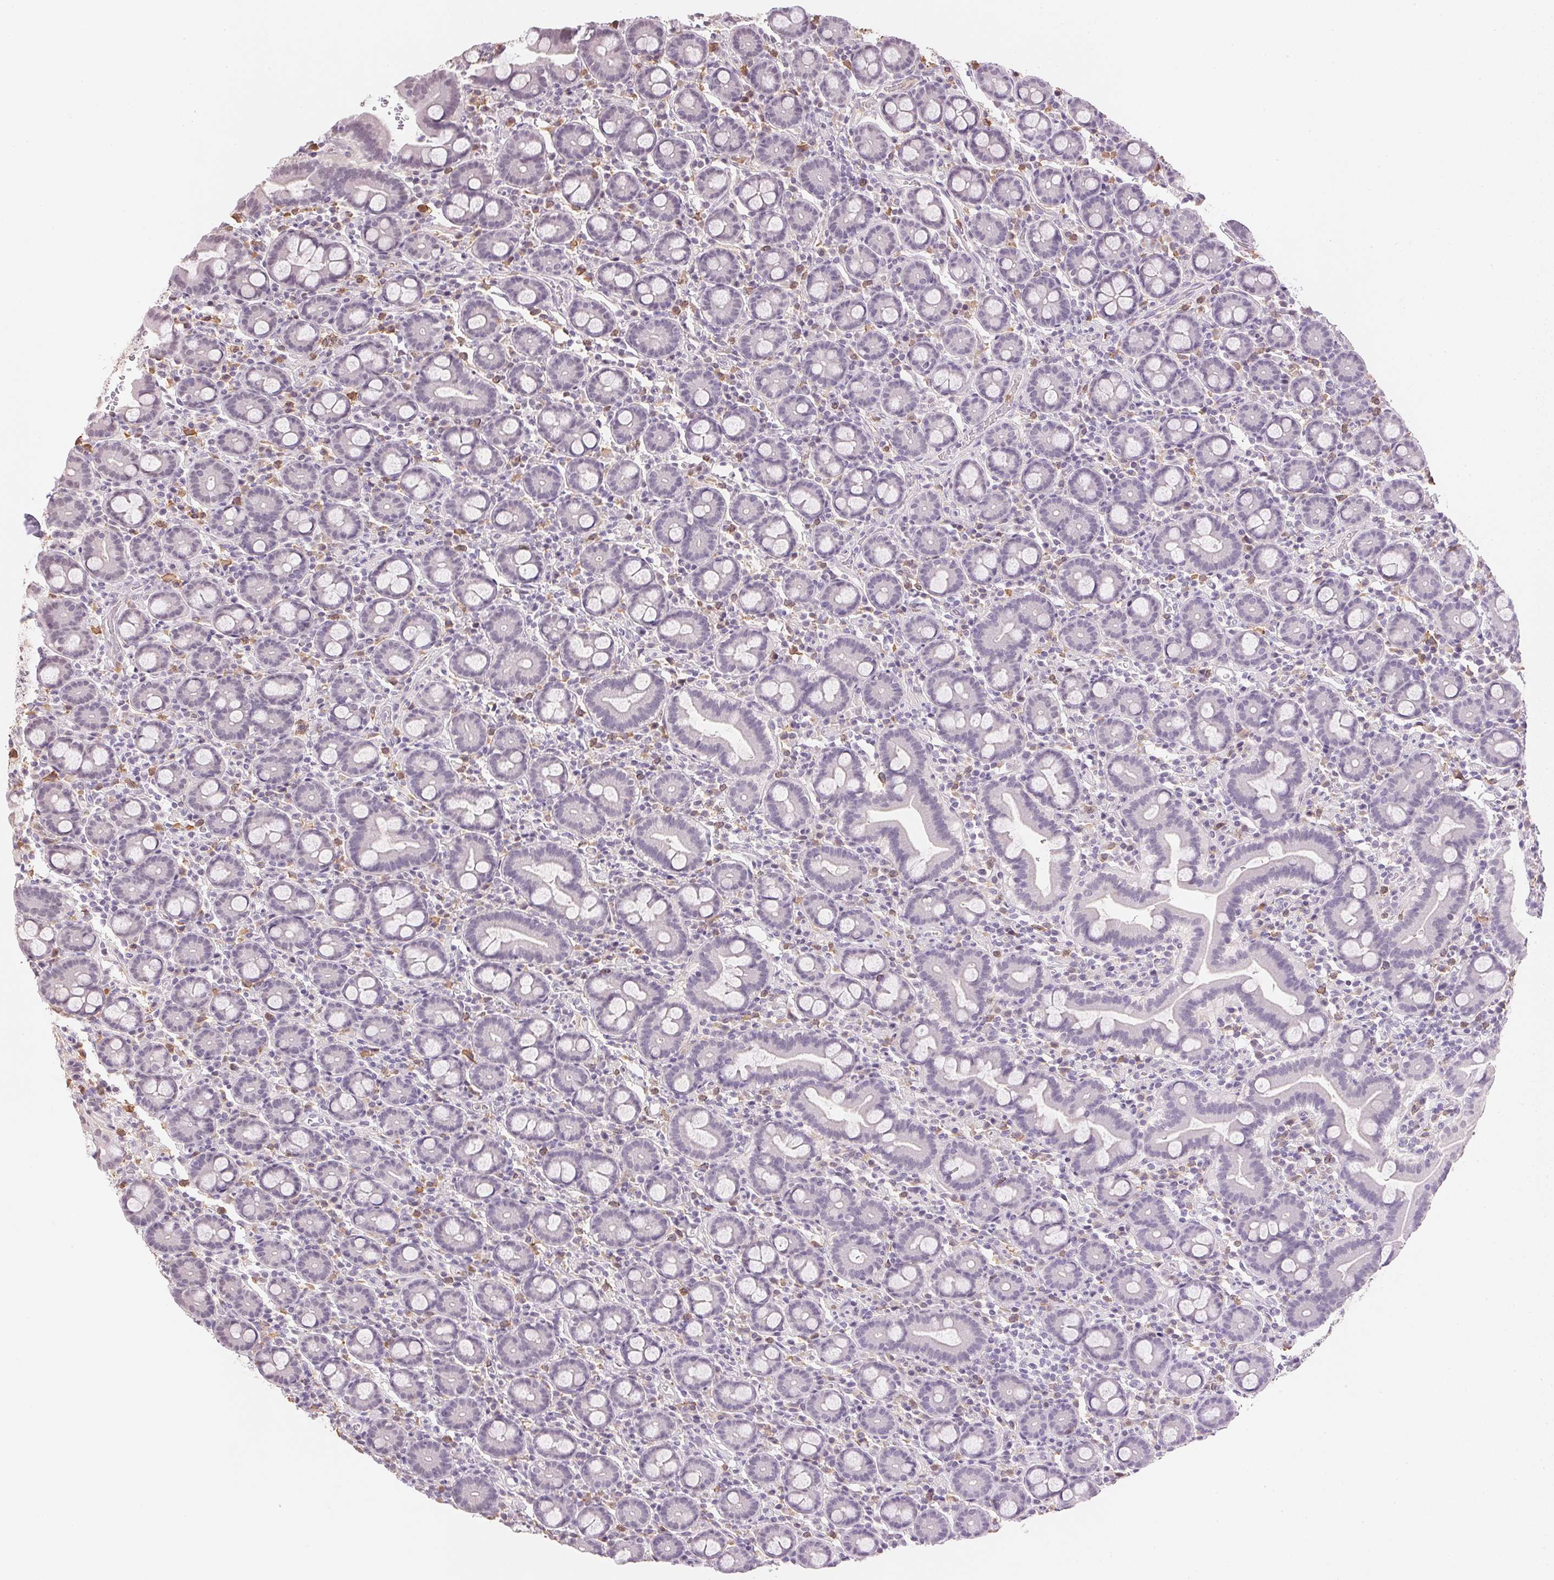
{"staining": {"intensity": "negative", "quantity": "none", "location": "none"}, "tissue": "small intestine", "cell_type": "Glandular cells", "image_type": "normal", "snomed": [{"axis": "morphology", "description": "Normal tissue, NOS"}, {"axis": "topography", "description": "Small intestine"}], "caption": "Protein analysis of benign small intestine reveals no significant expression in glandular cells.", "gene": "FNDC4", "patient": {"sex": "male", "age": 26}}